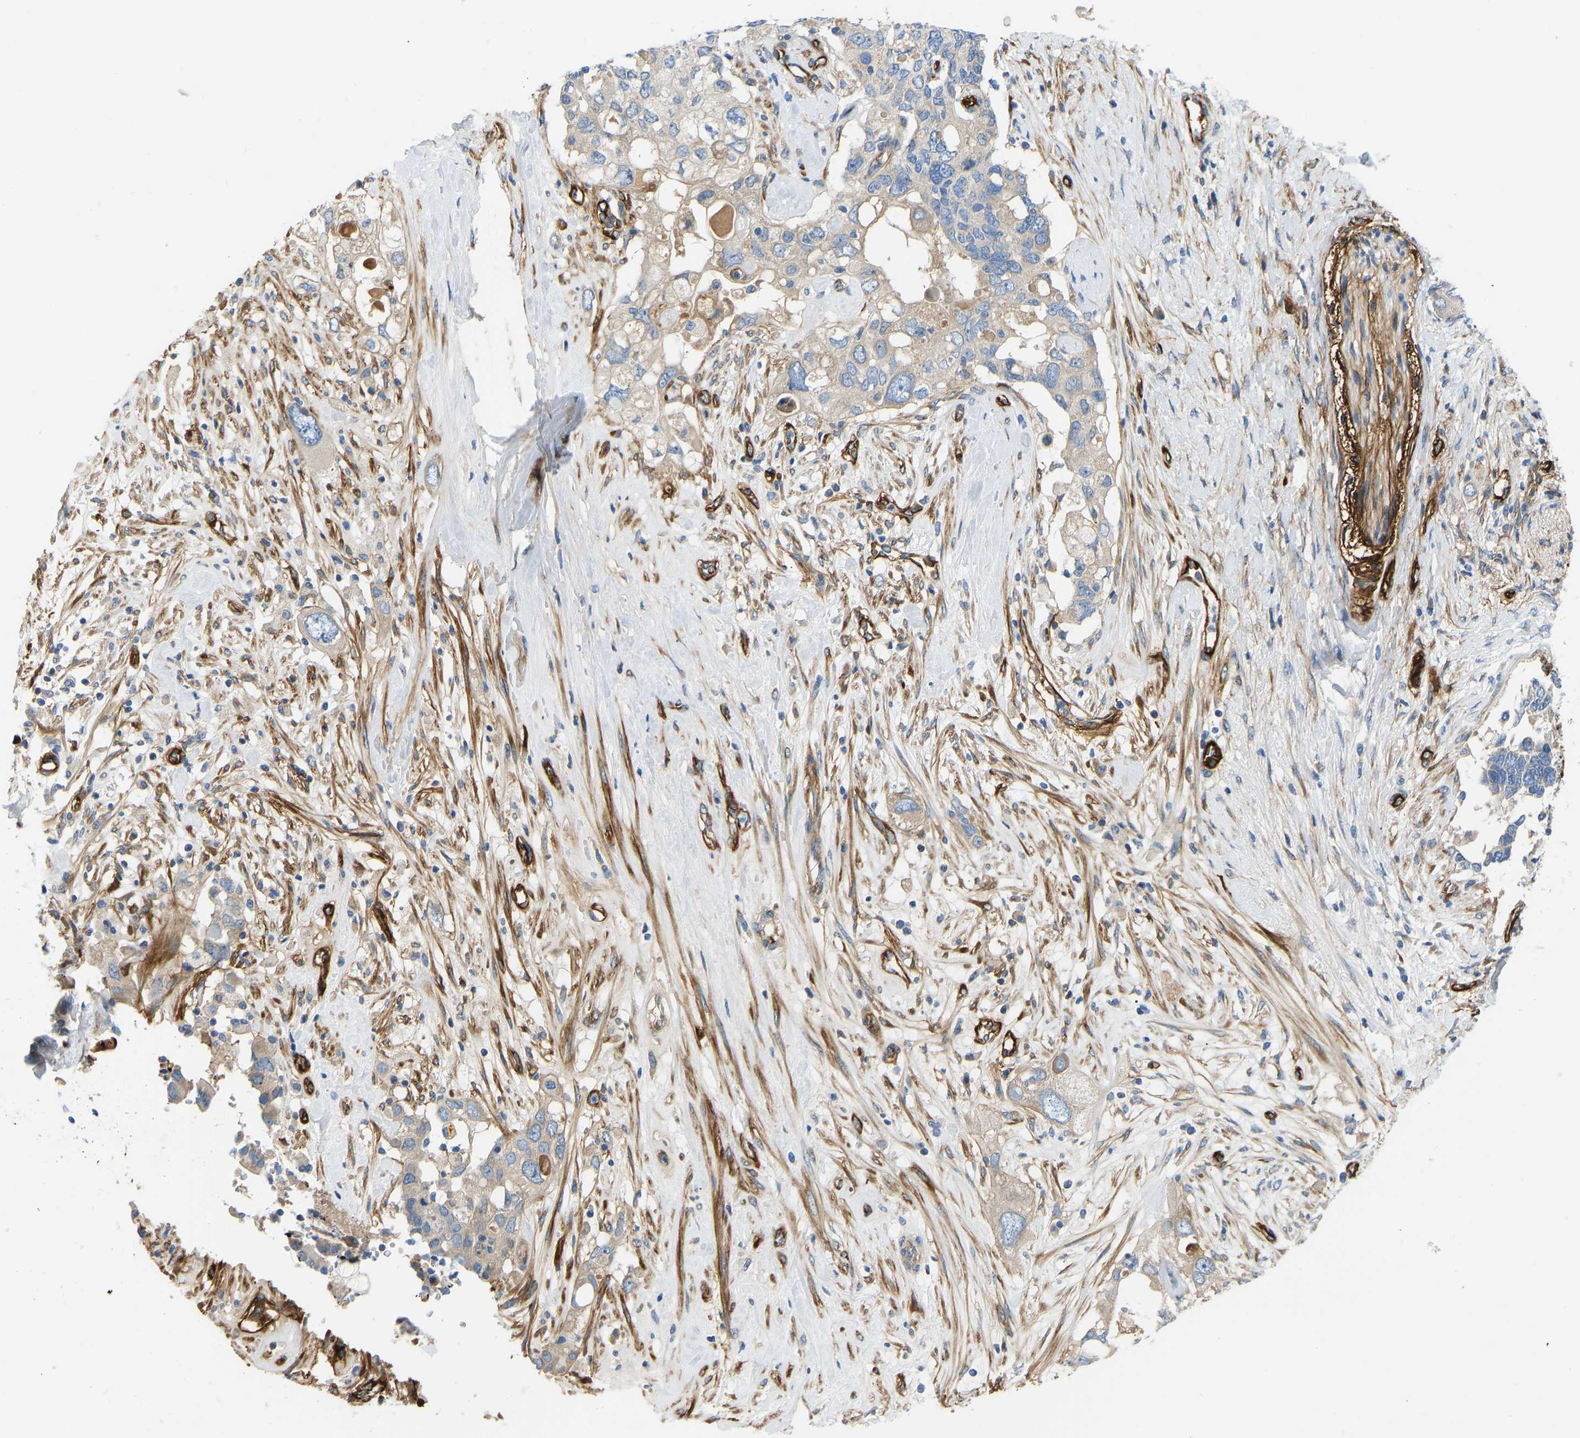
{"staining": {"intensity": "weak", "quantity": "<25%", "location": "cytoplasmic/membranous"}, "tissue": "pancreatic cancer", "cell_type": "Tumor cells", "image_type": "cancer", "snomed": [{"axis": "morphology", "description": "Adenocarcinoma, NOS"}, {"axis": "topography", "description": "Pancreas"}], "caption": "High magnification brightfield microscopy of pancreatic adenocarcinoma stained with DAB (3,3'-diaminobenzidine) (brown) and counterstained with hematoxylin (blue): tumor cells show no significant expression.", "gene": "COL15A1", "patient": {"sex": "female", "age": 56}}